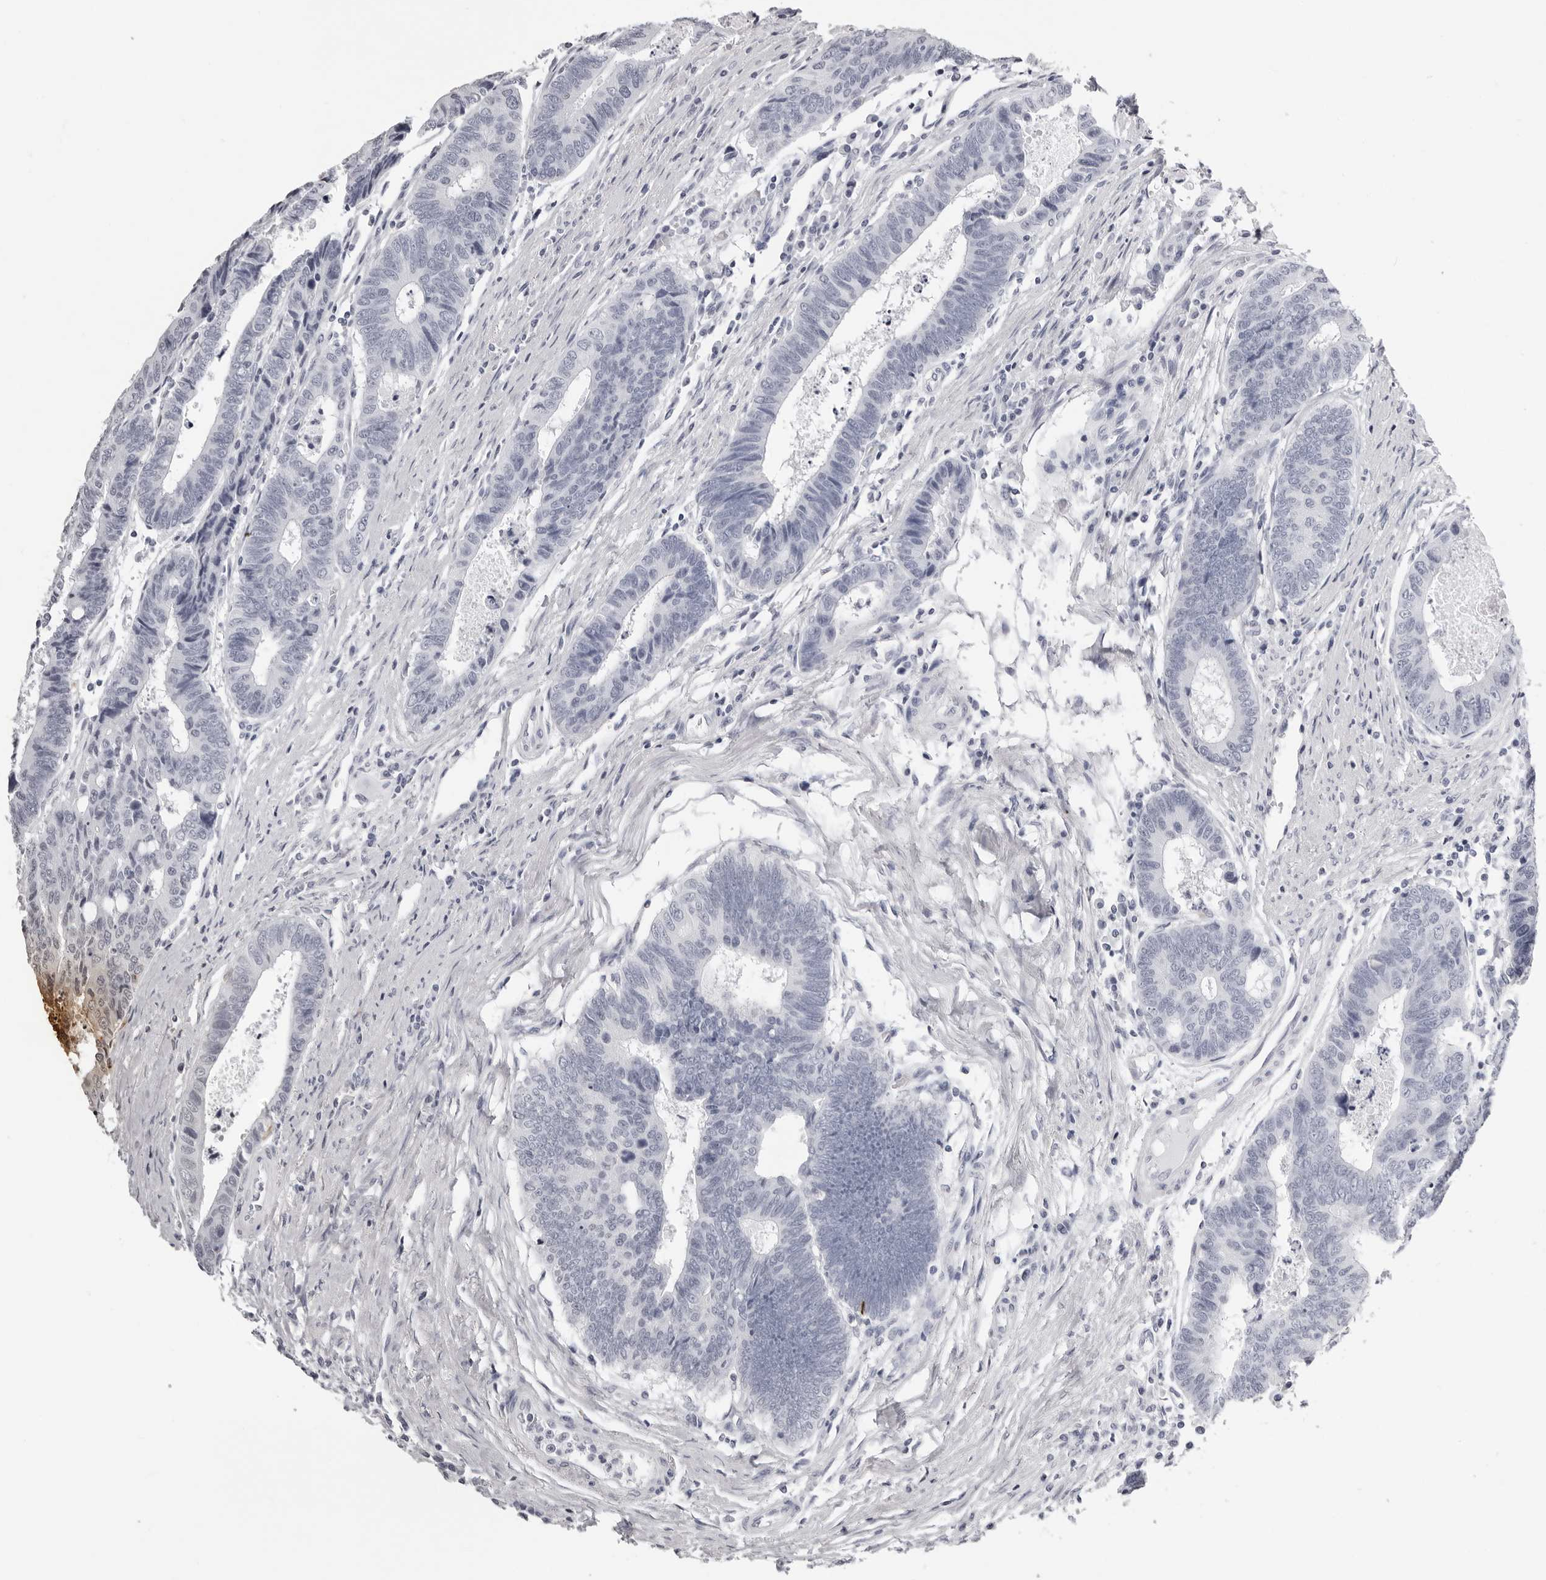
{"staining": {"intensity": "negative", "quantity": "none", "location": "none"}, "tissue": "colorectal cancer", "cell_type": "Tumor cells", "image_type": "cancer", "snomed": [{"axis": "morphology", "description": "Adenocarcinoma, NOS"}, {"axis": "topography", "description": "Rectum"}], "caption": "Tumor cells are negative for protein expression in human adenocarcinoma (colorectal).", "gene": "CST1", "patient": {"sex": "male", "age": 84}}